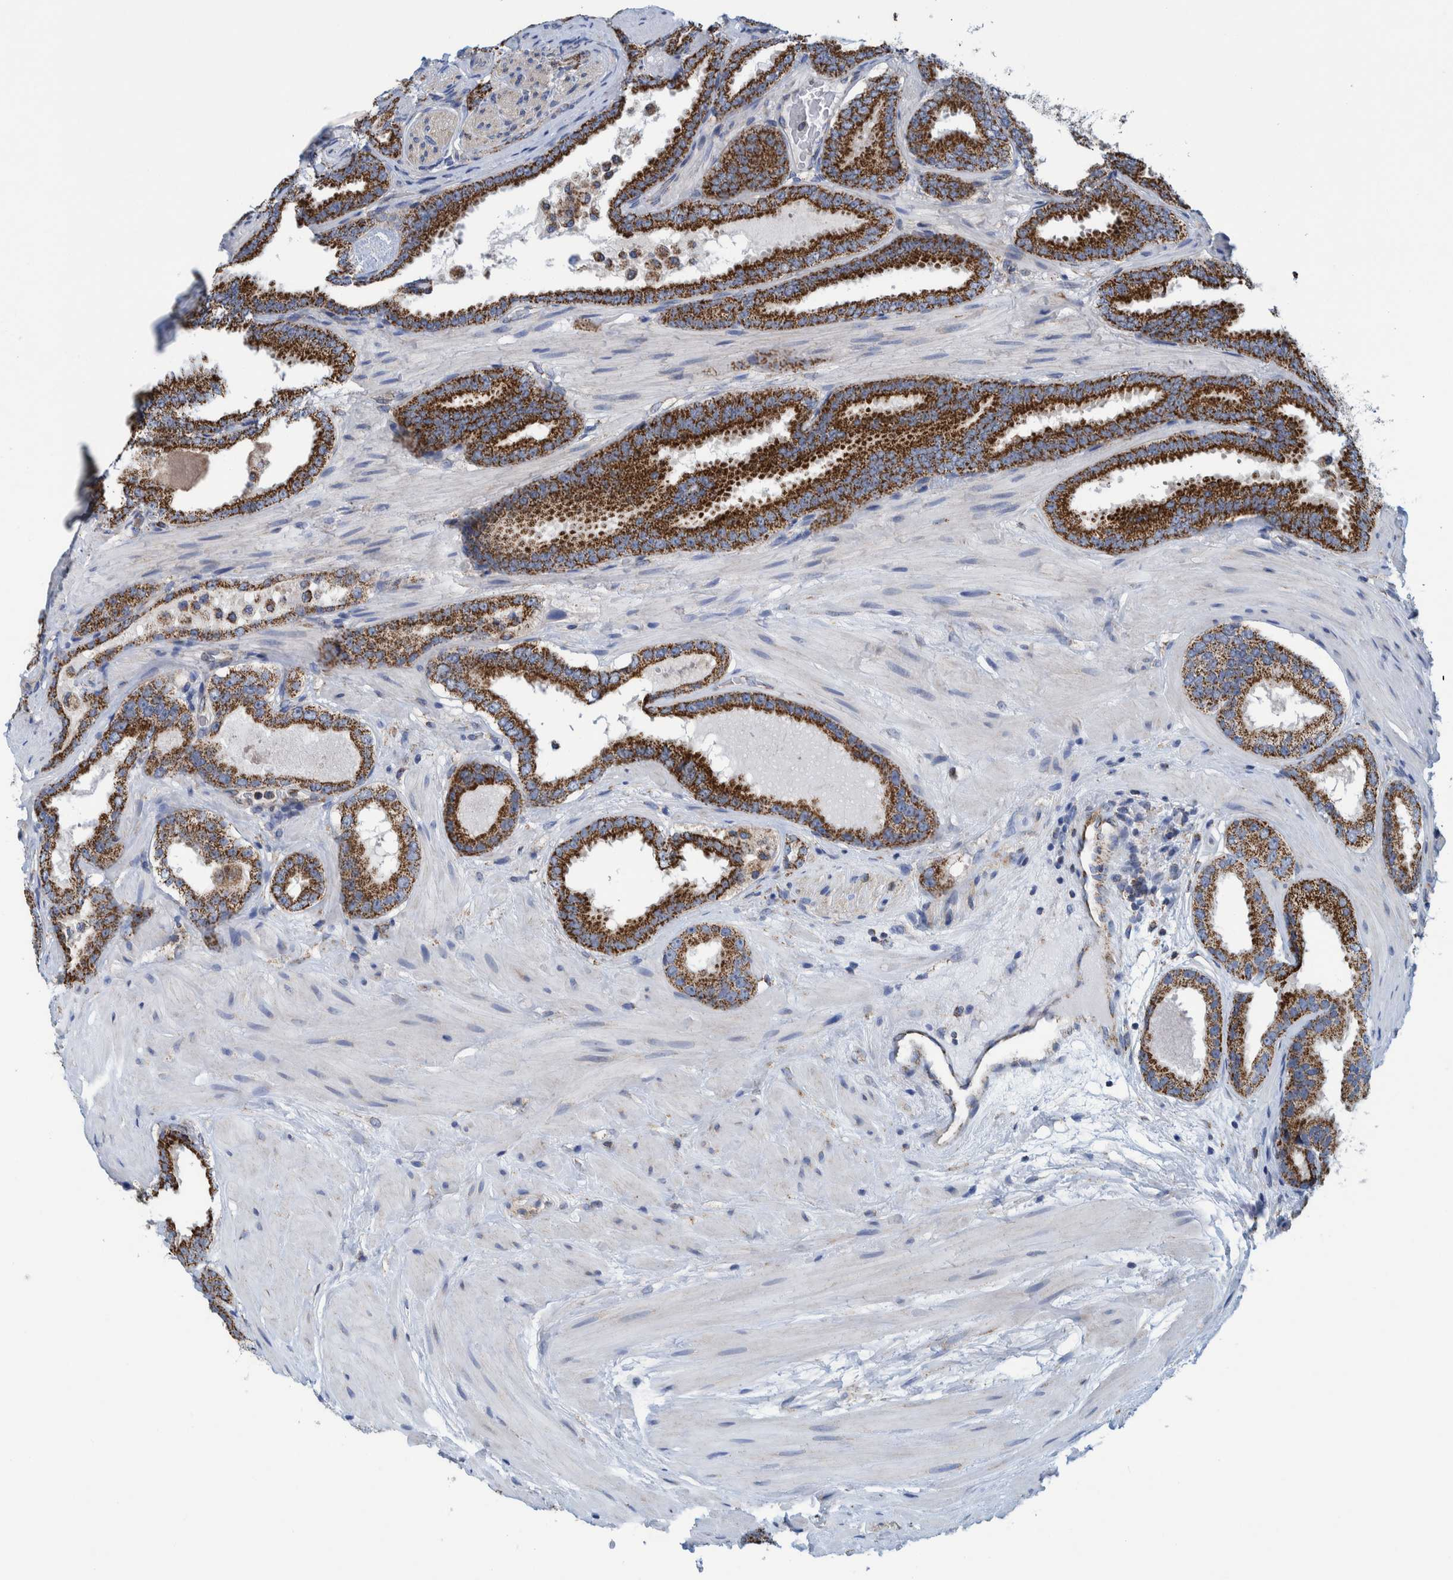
{"staining": {"intensity": "strong", "quantity": ">75%", "location": "cytoplasmic/membranous"}, "tissue": "prostate cancer", "cell_type": "Tumor cells", "image_type": "cancer", "snomed": [{"axis": "morphology", "description": "Adenocarcinoma, Low grade"}, {"axis": "topography", "description": "Prostate"}], "caption": "Approximately >75% of tumor cells in human prostate cancer (adenocarcinoma (low-grade)) exhibit strong cytoplasmic/membranous protein positivity as visualized by brown immunohistochemical staining.", "gene": "MRPS7", "patient": {"sex": "male", "age": 51}}